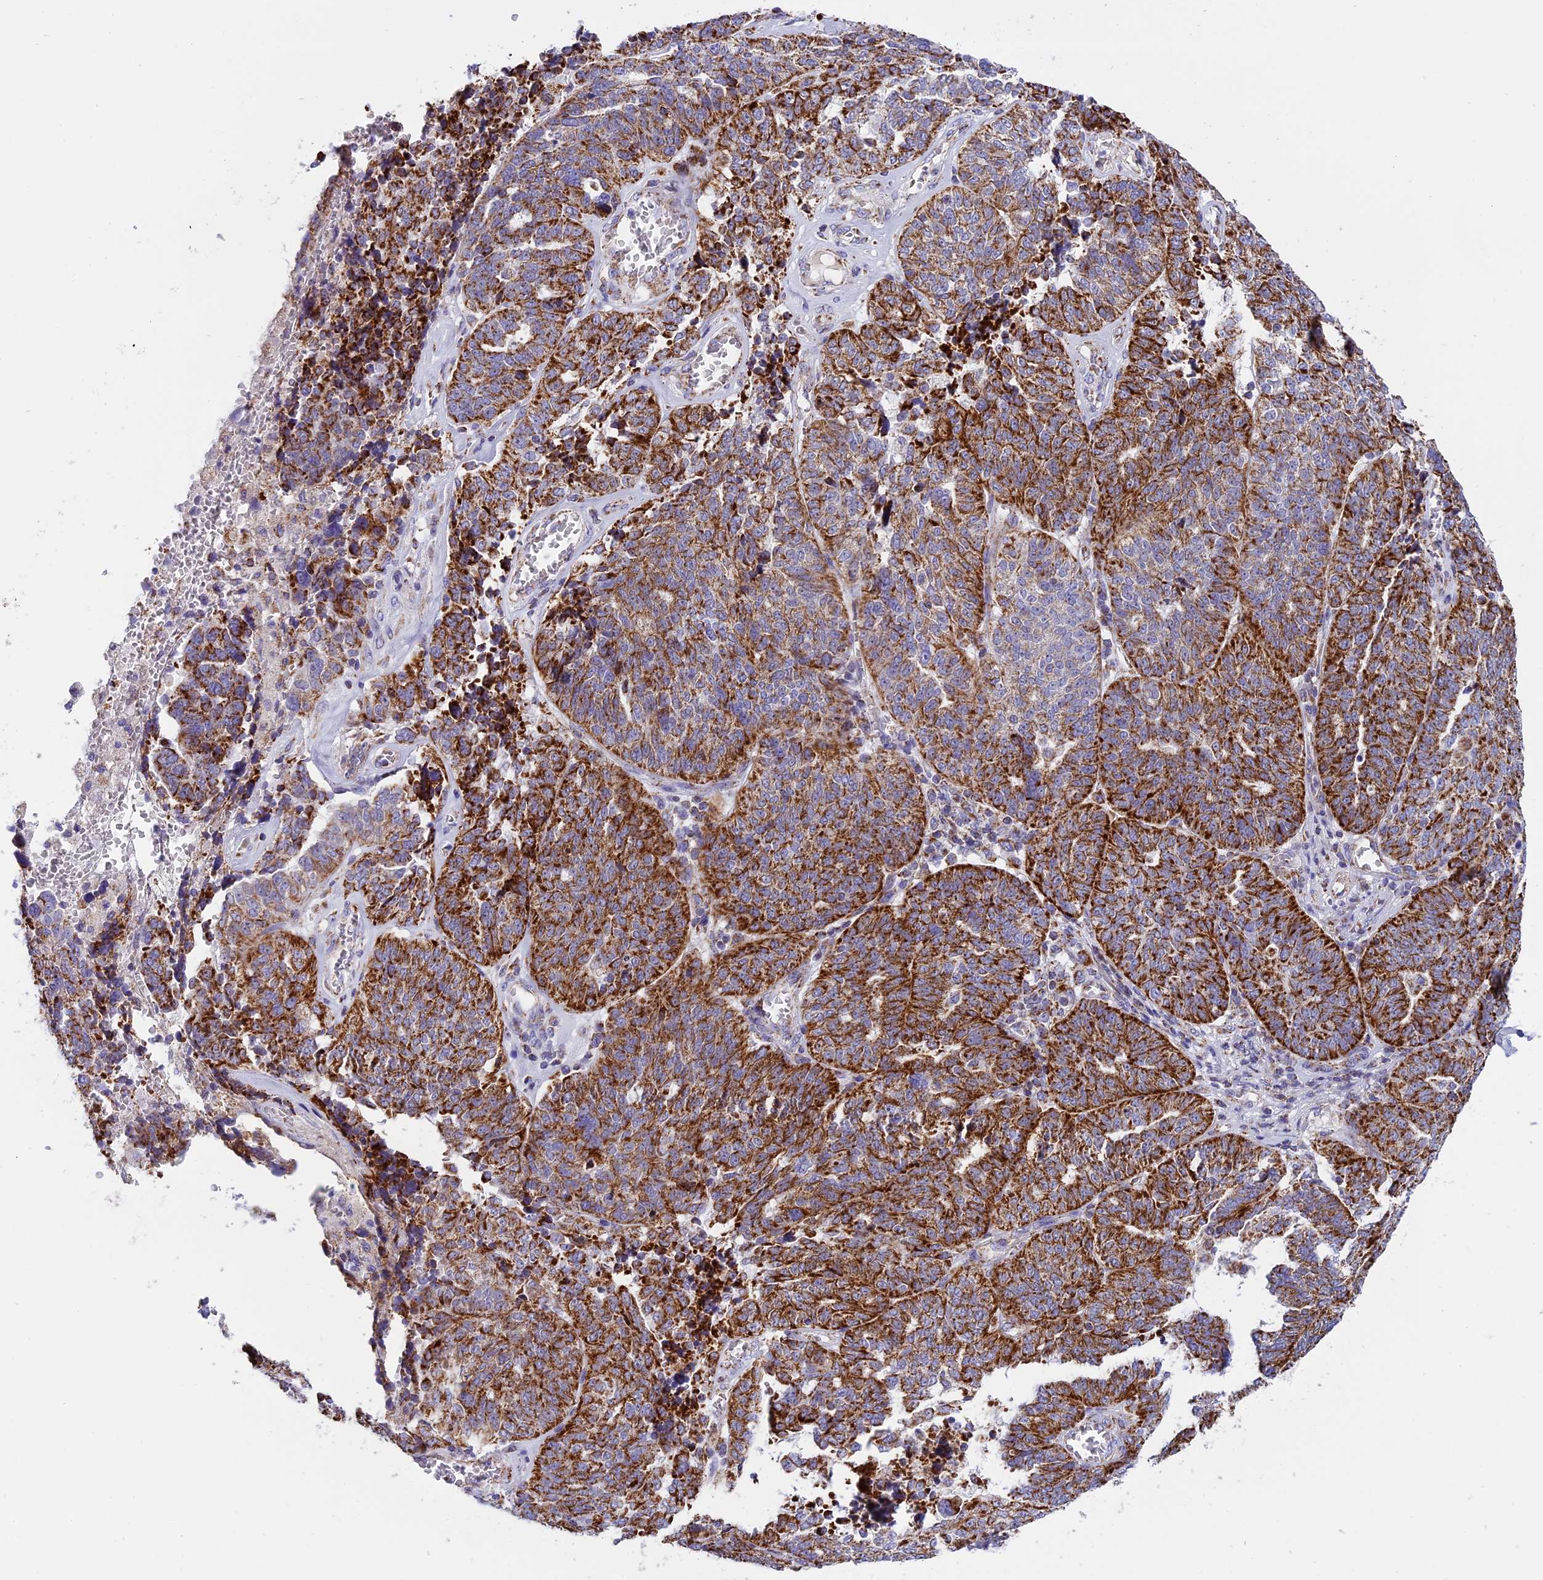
{"staining": {"intensity": "moderate", "quantity": ">75%", "location": "cytoplasmic/membranous"}, "tissue": "ovarian cancer", "cell_type": "Tumor cells", "image_type": "cancer", "snomed": [{"axis": "morphology", "description": "Cystadenocarcinoma, serous, NOS"}, {"axis": "topography", "description": "Ovary"}], "caption": "Immunohistochemical staining of ovarian cancer shows medium levels of moderate cytoplasmic/membranous expression in about >75% of tumor cells. (DAB IHC with brightfield microscopy, high magnification).", "gene": "MRPS34", "patient": {"sex": "female", "age": 59}}